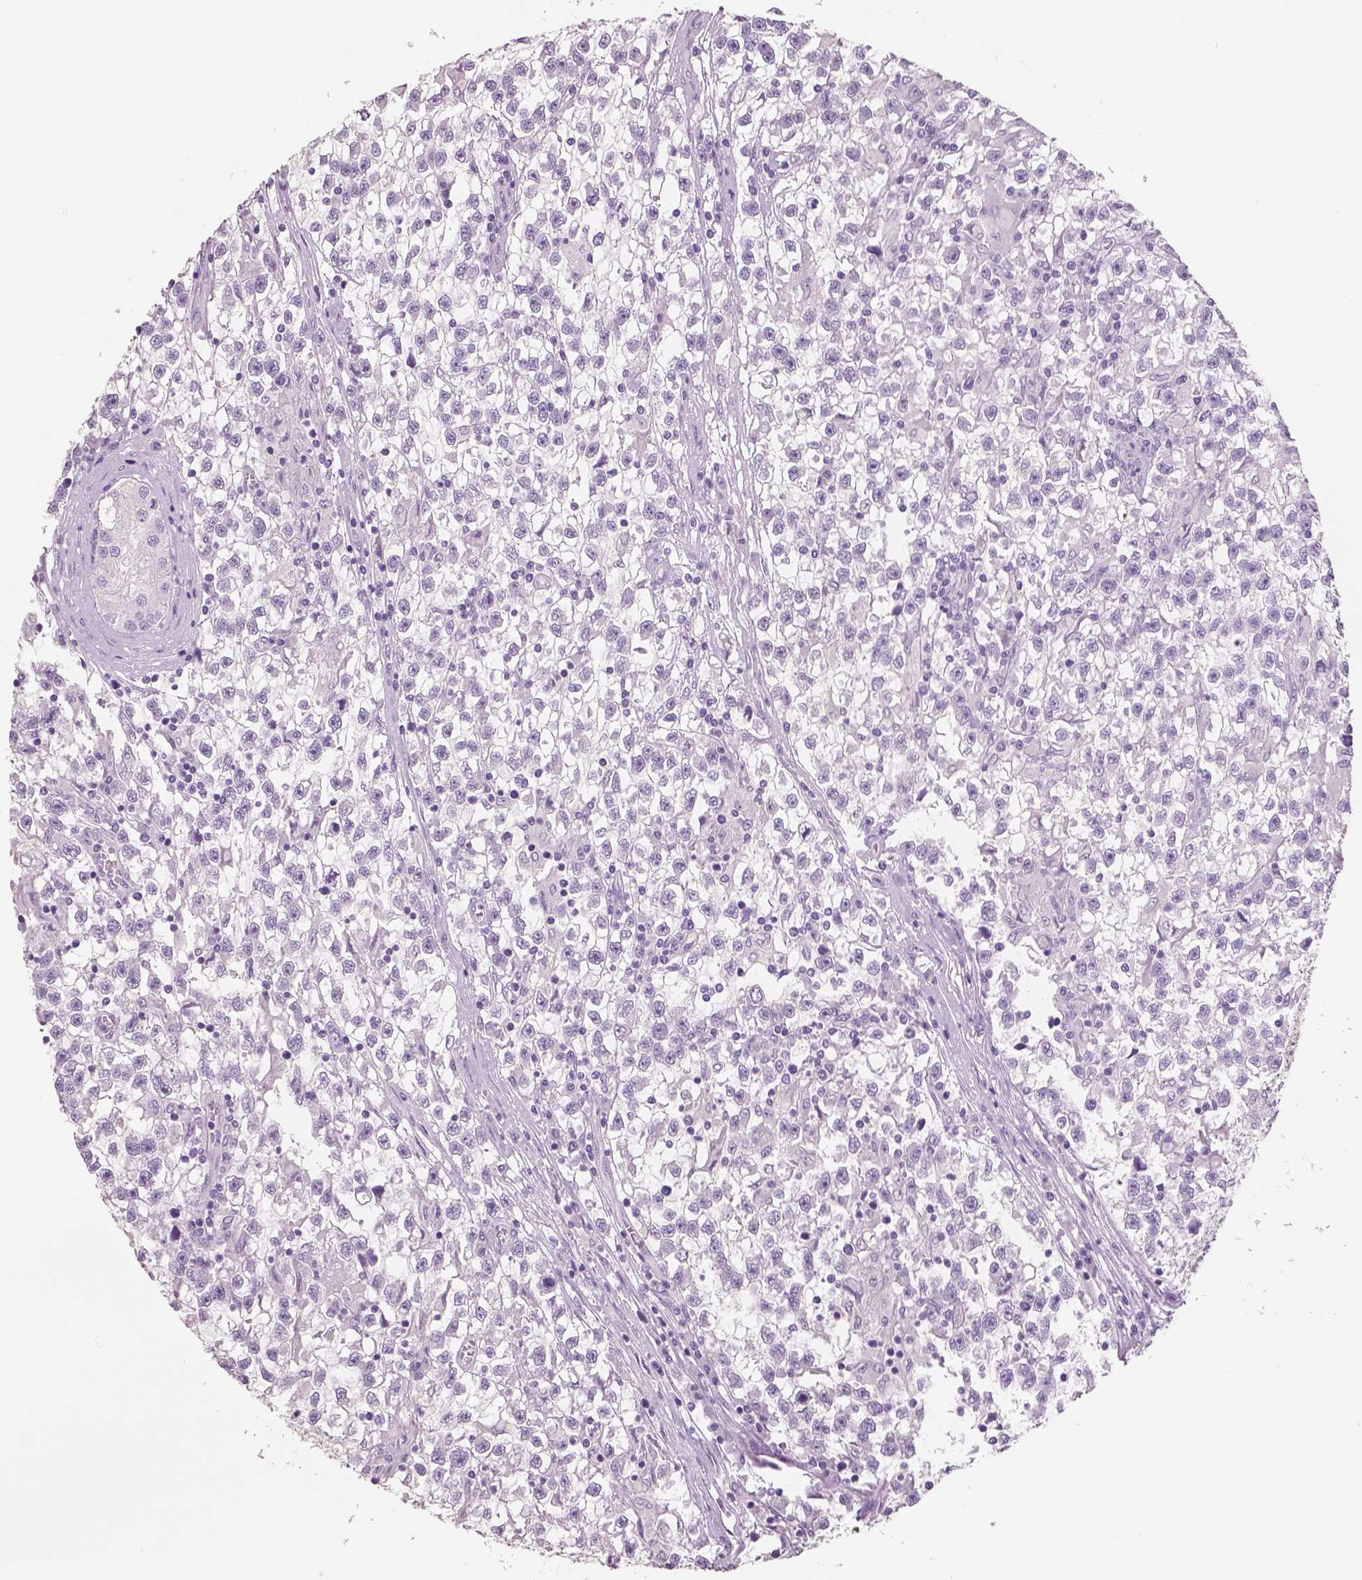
{"staining": {"intensity": "negative", "quantity": "none", "location": "none"}, "tissue": "testis cancer", "cell_type": "Tumor cells", "image_type": "cancer", "snomed": [{"axis": "morphology", "description": "Seminoma, NOS"}, {"axis": "topography", "description": "Testis"}], "caption": "The IHC micrograph has no significant expression in tumor cells of testis seminoma tissue.", "gene": "NECAB2", "patient": {"sex": "male", "age": 31}}